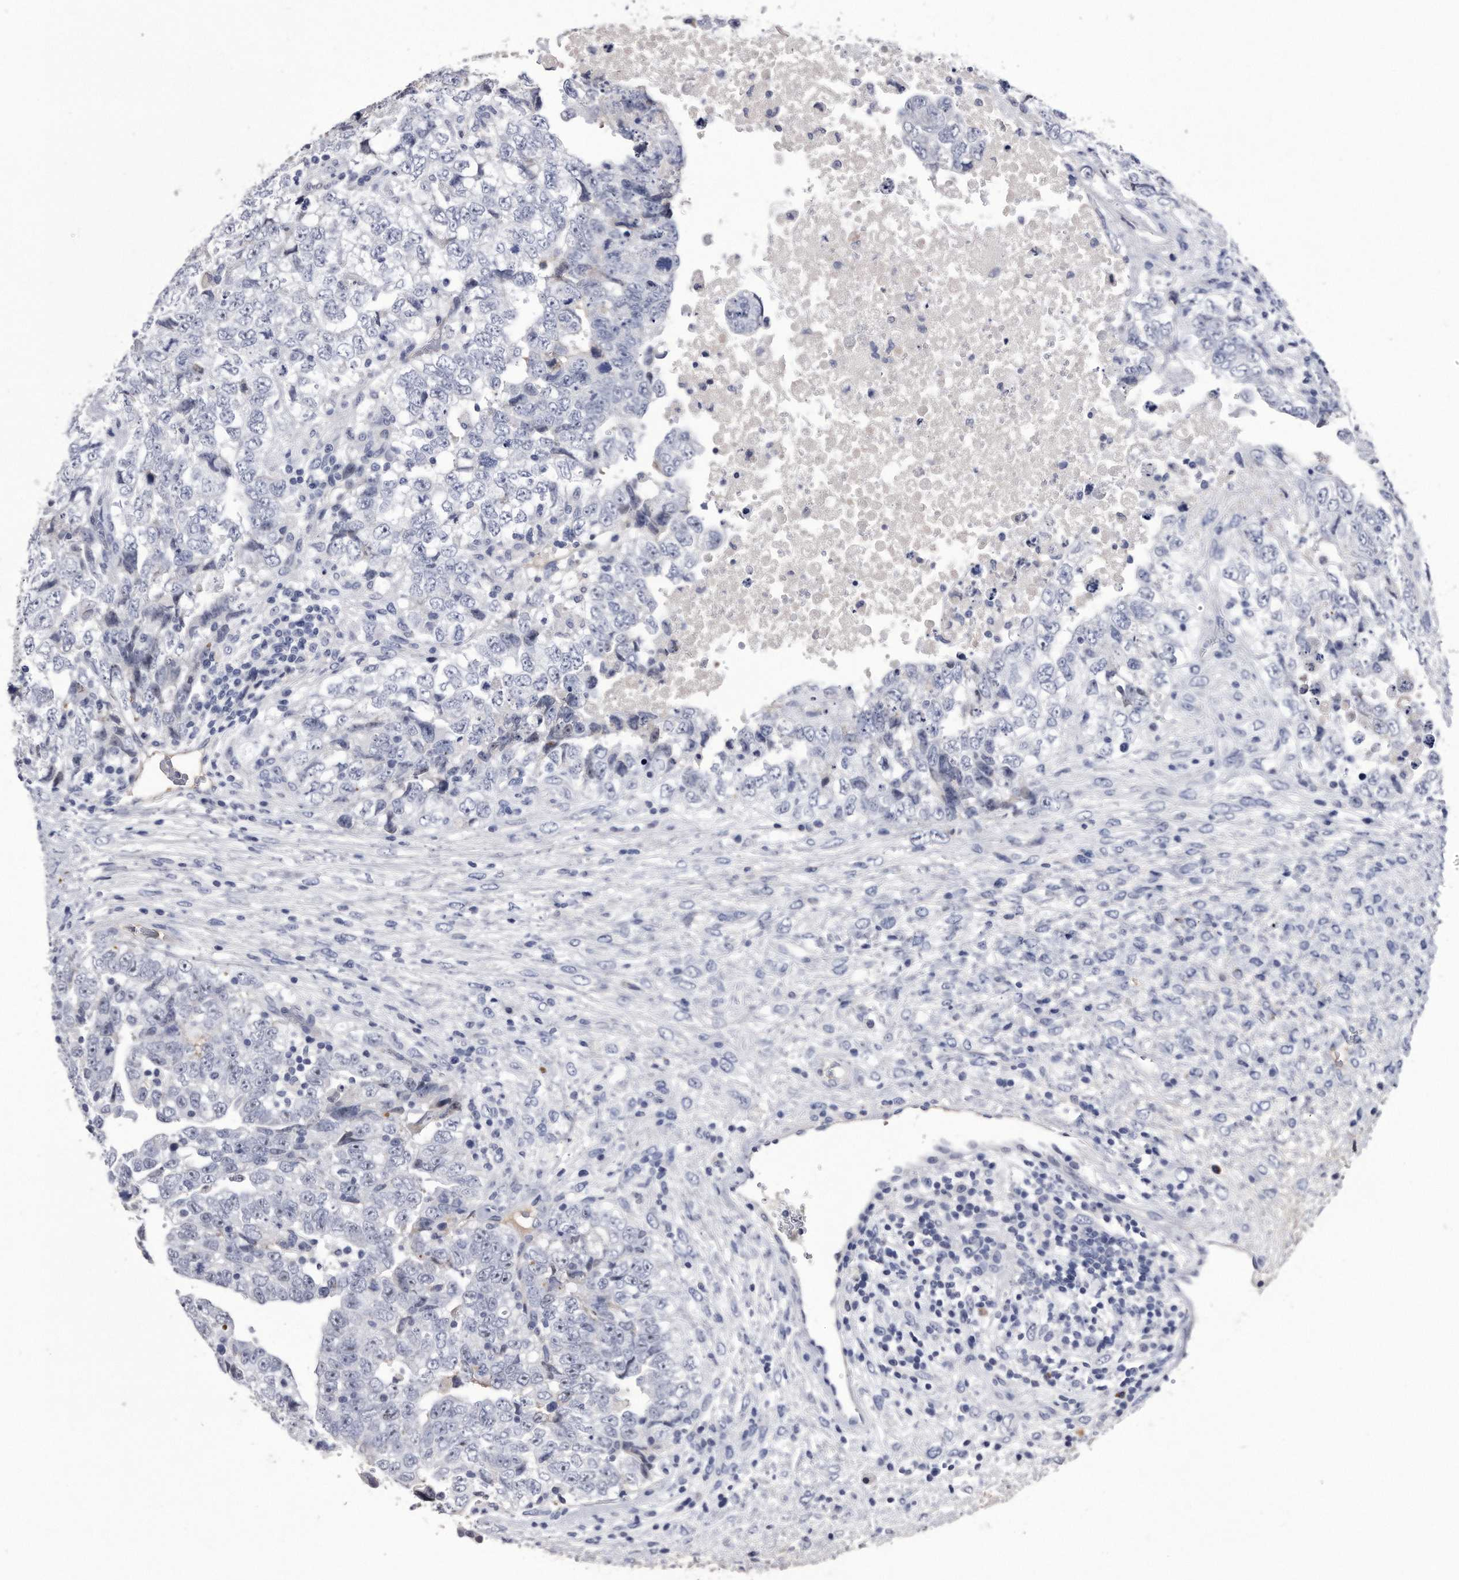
{"staining": {"intensity": "negative", "quantity": "none", "location": "none"}, "tissue": "testis cancer", "cell_type": "Tumor cells", "image_type": "cancer", "snomed": [{"axis": "morphology", "description": "Carcinoma, Embryonal, NOS"}, {"axis": "topography", "description": "Testis"}], "caption": "High power microscopy image of an immunohistochemistry (IHC) photomicrograph of testis embryonal carcinoma, revealing no significant staining in tumor cells.", "gene": "KCTD8", "patient": {"sex": "male", "age": 37}}